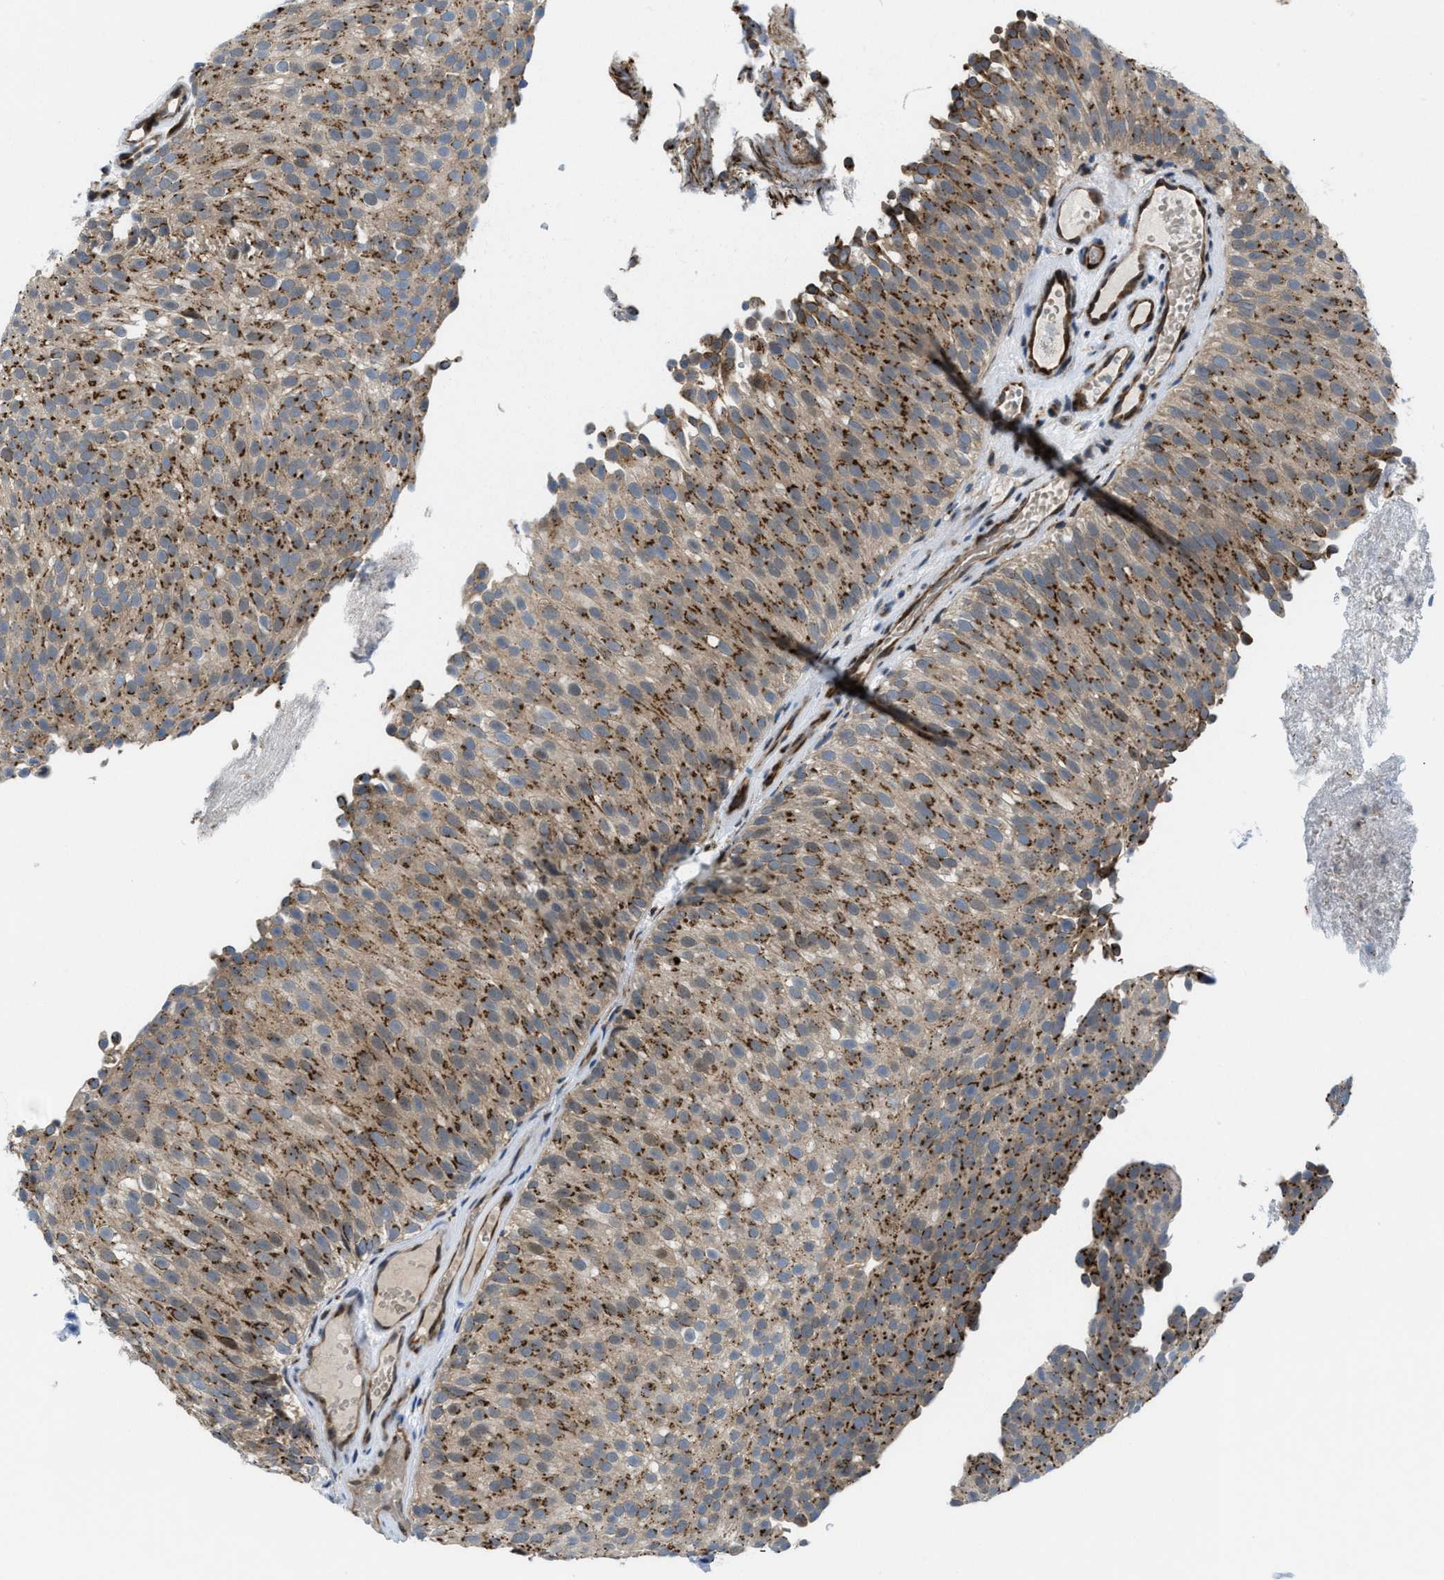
{"staining": {"intensity": "moderate", "quantity": ">75%", "location": "cytoplasmic/membranous"}, "tissue": "urothelial cancer", "cell_type": "Tumor cells", "image_type": "cancer", "snomed": [{"axis": "morphology", "description": "Urothelial carcinoma, Low grade"}, {"axis": "topography", "description": "Urinary bladder"}], "caption": "A micrograph of urothelial cancer stained for a protein displays moderate cytoplasmic/membranous brown staining in tumor cells.", "gene": "SLC38A10", "patient": {"sex": "male", "age": 78}}